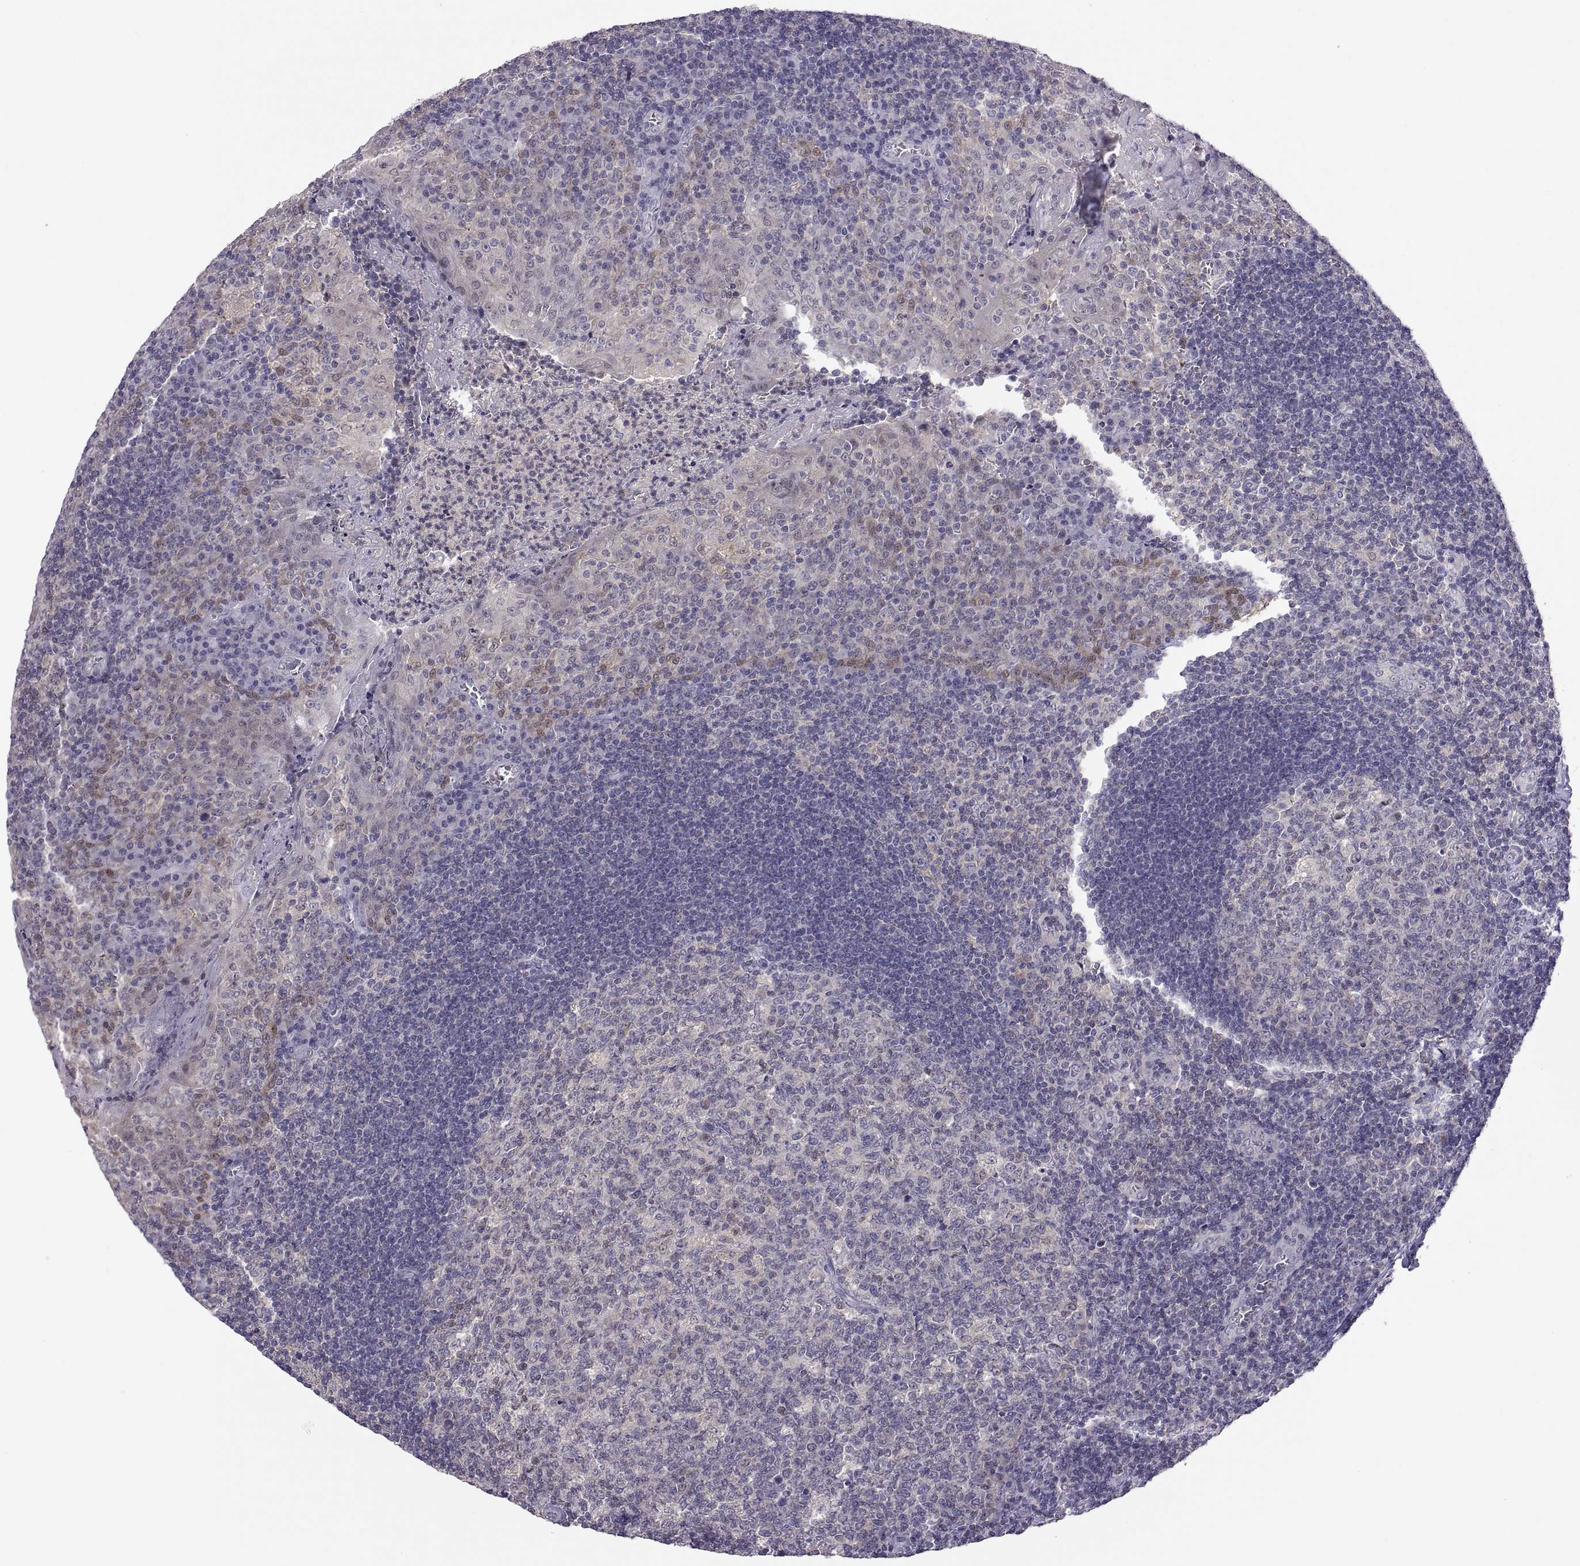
{"staining": {"intensity": "negative", "quantity": "none", "location": "none"}, "tissue": "tonsil", "cell_type": "Germinal center cells", "image_type": "normal", "snomed": [{"axis": "morphology", "description": "Normal tissue, NOS"}, {"axis": "topography", "description": "Tonsil"}], "caption": "Germinal center cells show no significant staining in benign tonsil.", "gene": "FGF9", "patient": {"sex": "female", "age": 12}}